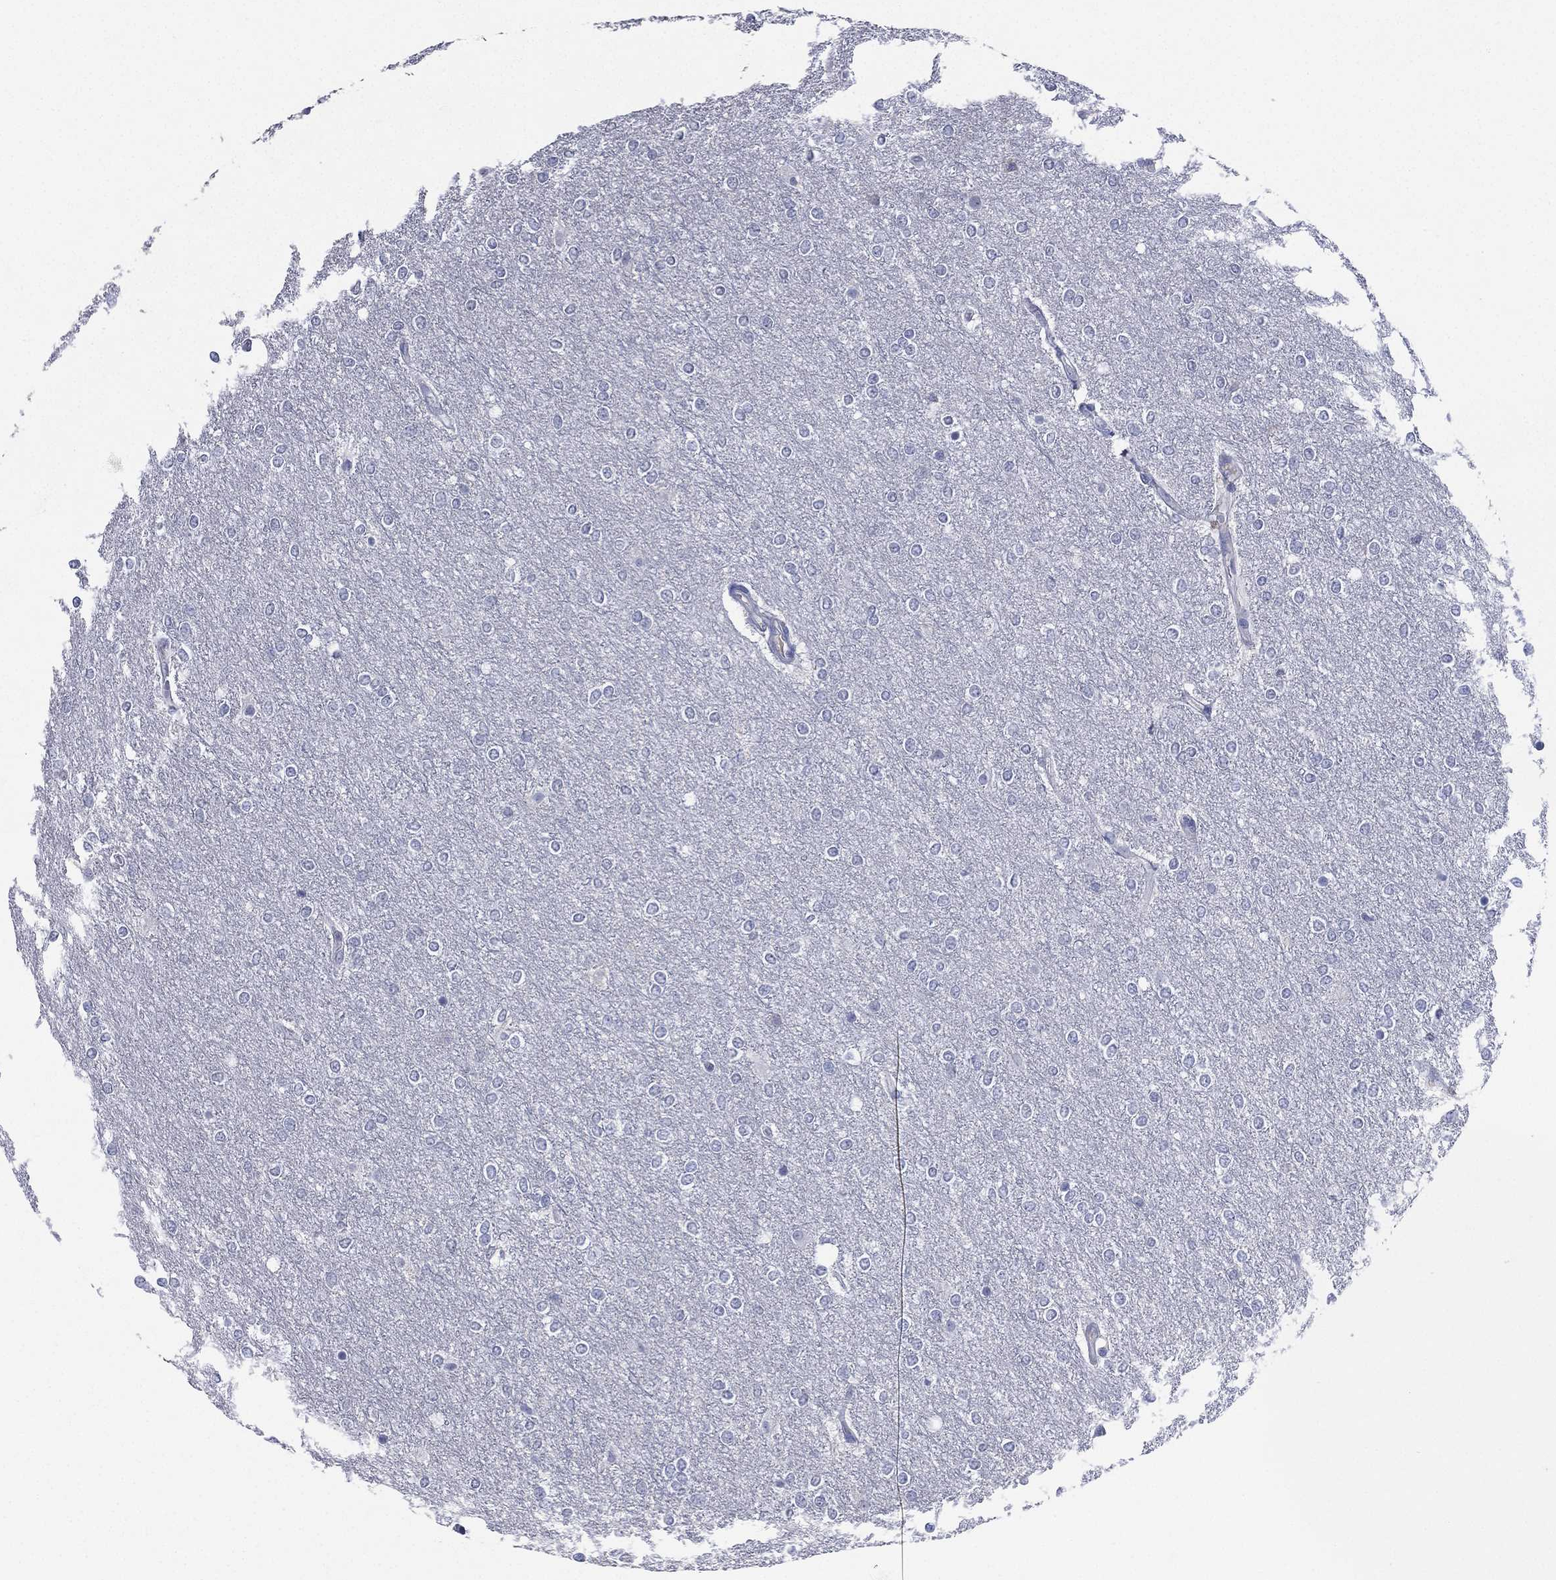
{"staining": {"intensity": "negative", "quantity": "none", "location": "none"}, "tissue": "glioma", "cell_type": "Tumor cells", "image_type": "cancer", "snomed": [{"axis": "morphology", "description": "Glioma, malignant, High grade"}, {"axis": "topography", "description": "Brain"}], "caption": "Tumor cells are negative for protein expression in human glioma.", "gene": "KRT35", "patient": {"sex": "female", "age": 61}}